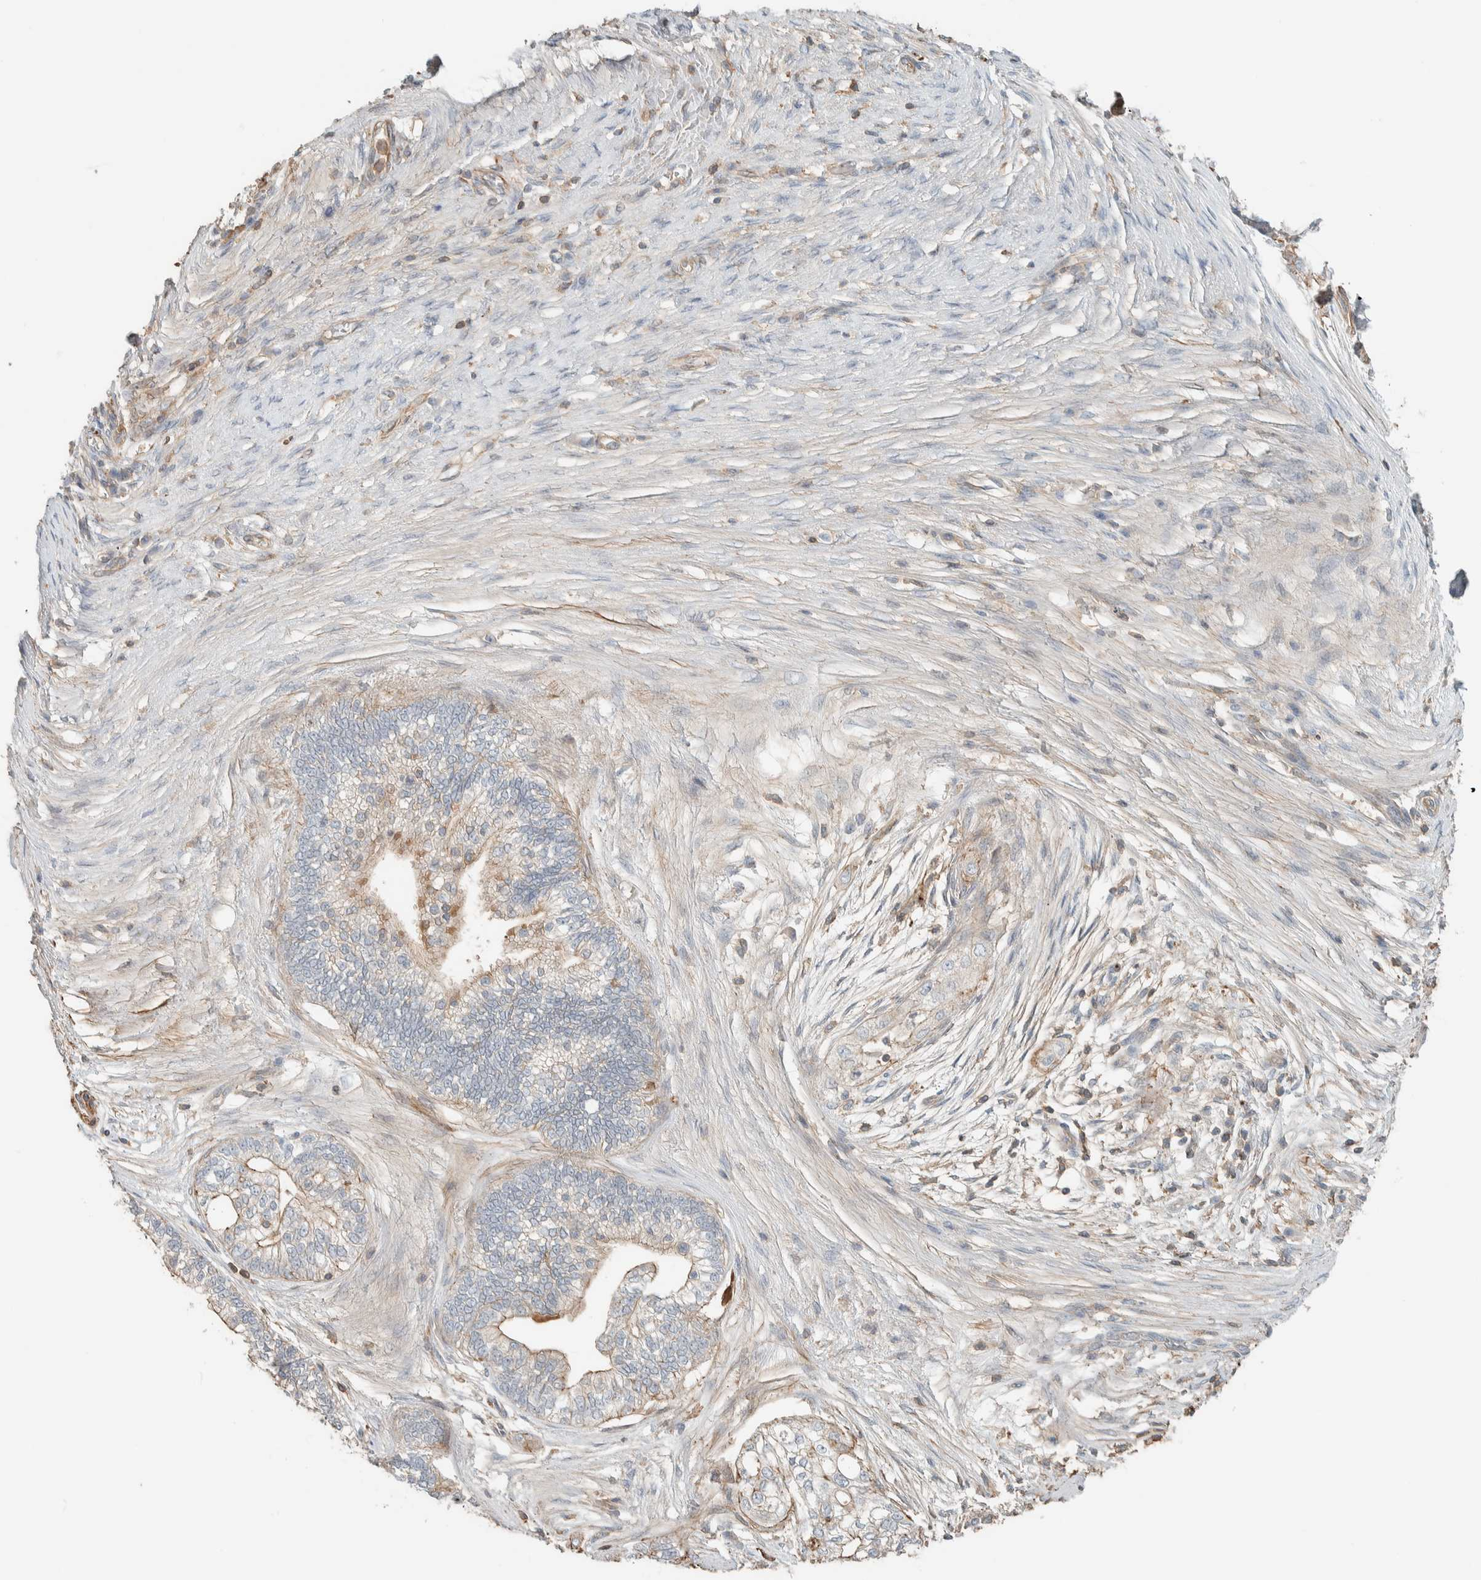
{"staining": {"intensity": "moderate", "quantity": "<25%", "location": "cytoplasmic/membranous"}, "tissue": "pancreatic cancer", "cell_type": "Tumor cells", "image_type": "cancer", "snomed": [{"axis": "morphology", "description": "Adenocarcinoma, NOS"}, {"axis": "topography", "description": "Pancreas"}], "caption": "Pancreatic cancer stained with DAB (3,3'-diaminobenzidine) IHC reveals low levels of moderate cytoplasmic/membranous positivity in approximately <25% of tumor cells. Using DAB (brown) and hematoxylin (blue) stains, captured at high magnification using brightfield microscopy.", "gene": "CTBP2", "patient": {"sex": "male", "age": 72}}